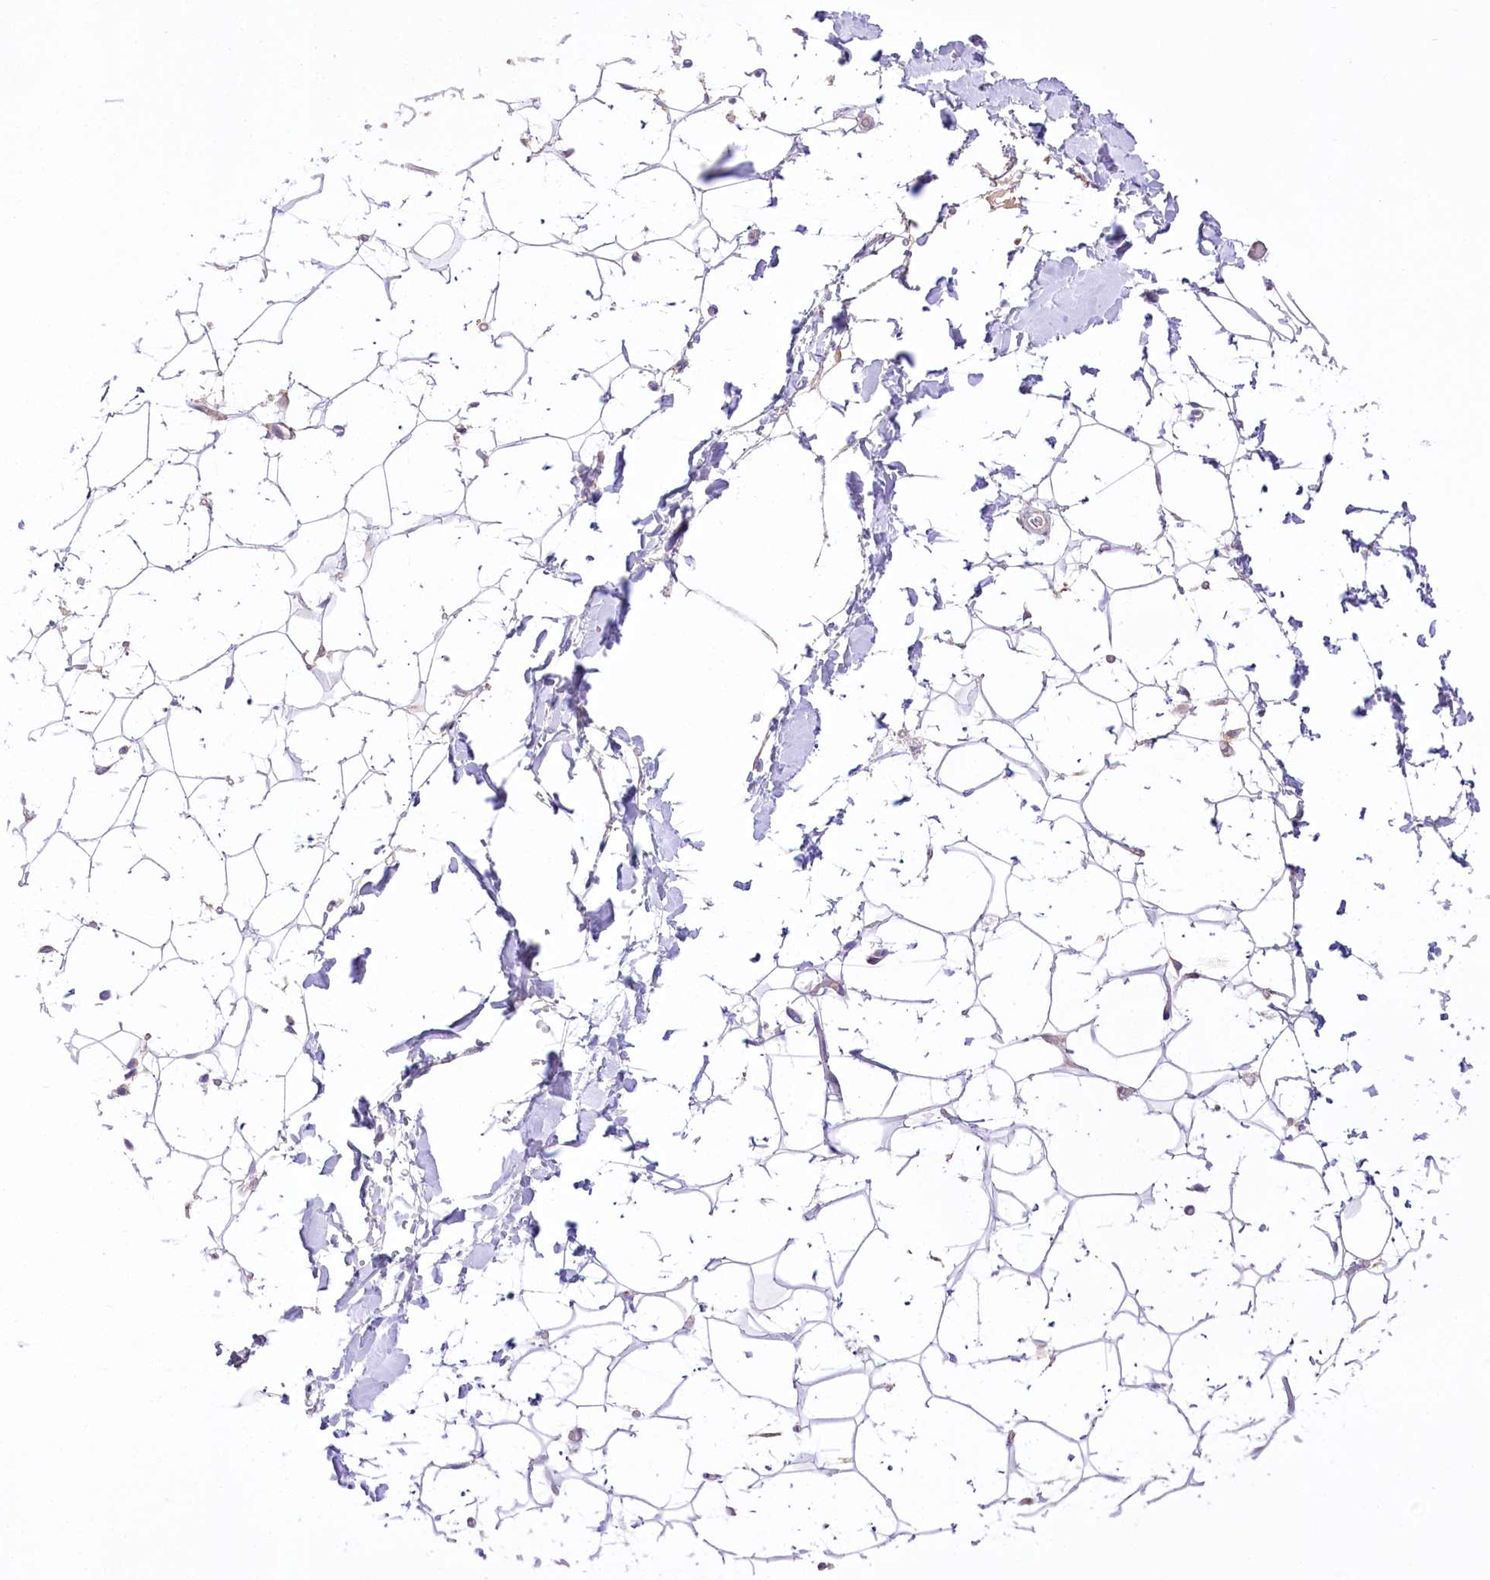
{"staining": {"intensity": "negative", "quantity": "none", "location": "none"}, "tissue": "adipose tissue", "cell_type": "Adipocytes", "image_type": "normal", "snomed": [{"axis": "morphology", "description": "Normal tissue, NOS"}, {"axis": "topography", "description": "Breast"}], "caption": "The histopathology image demonstrates no staining of adipocytes in normal adipose tissue. Brightfield microscopy of IHC stained with DAB (brown) and hematoxylin (blue), captured at high magnification.", "gene": "FAM216A", "patient": {"sex": "female", "age": 26}}